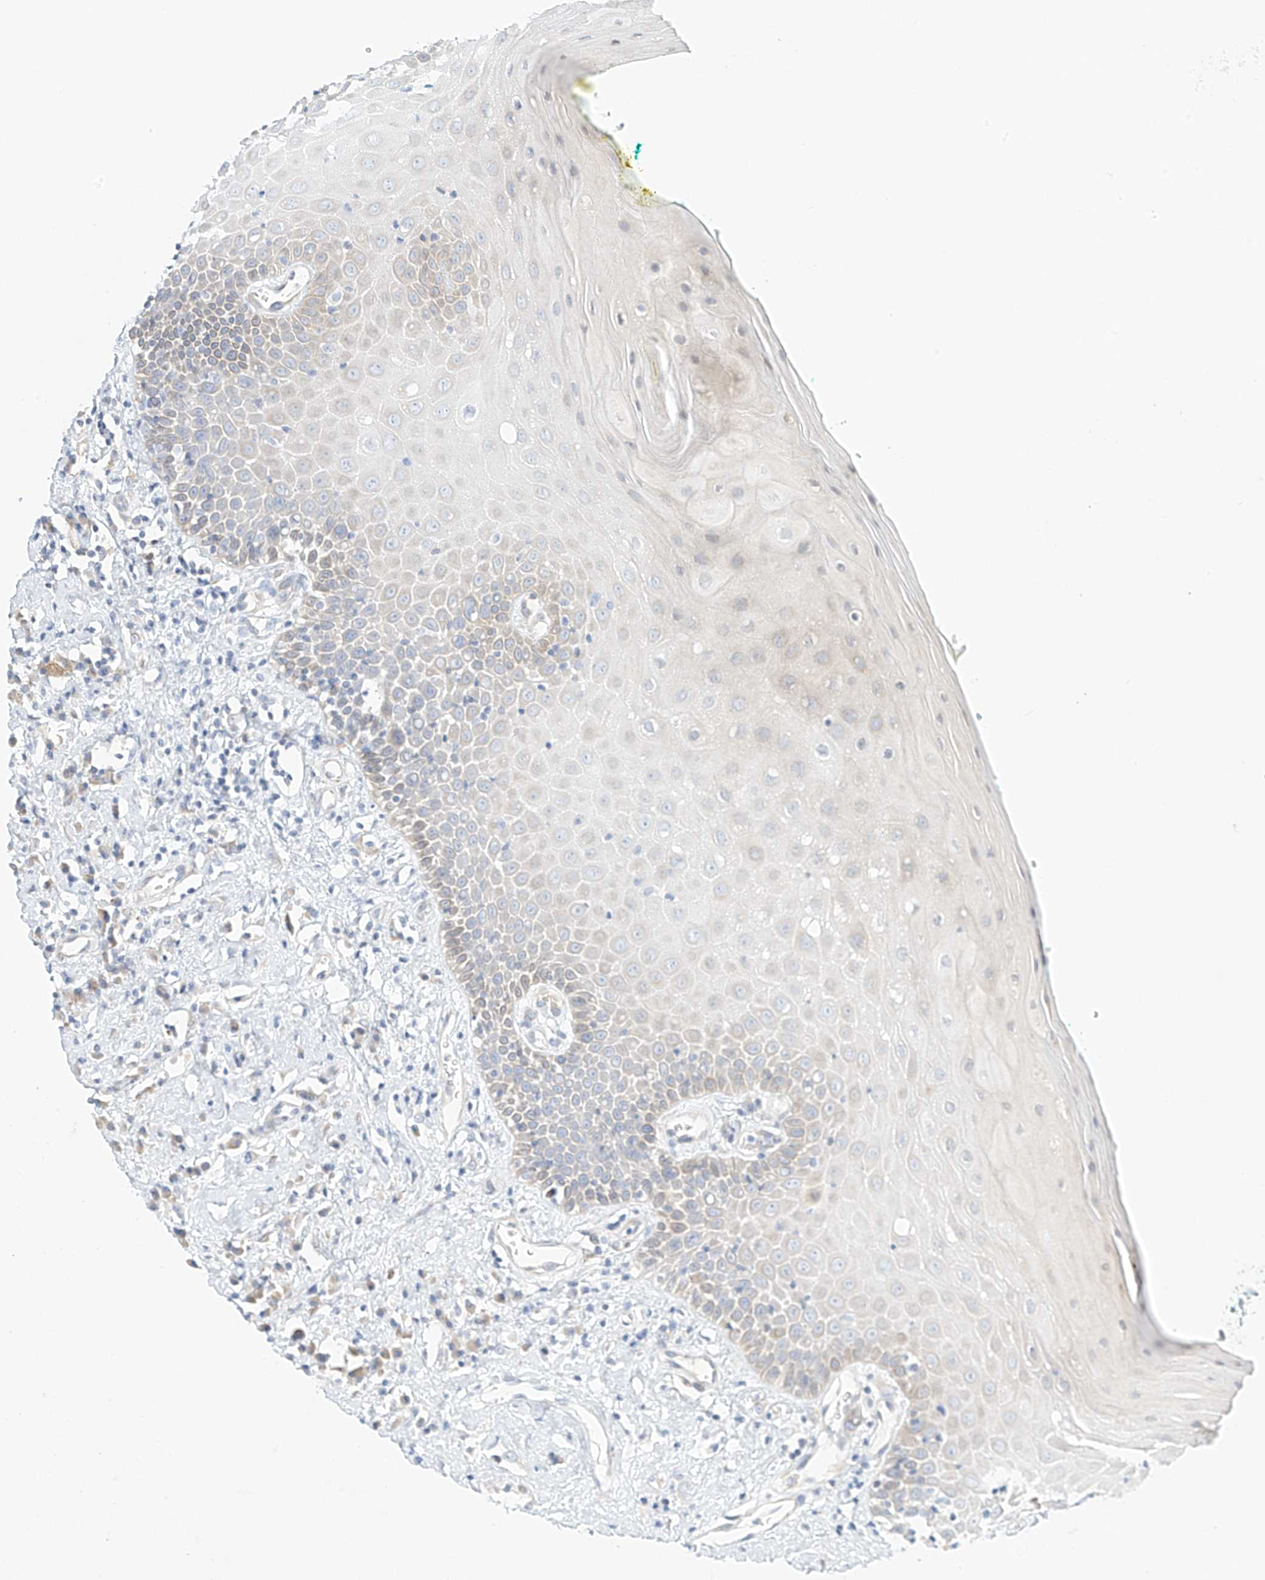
{"staining": {"intensity": "moderate", "quantity": "<25%", "location": "cytoplasmic/membranous"}, "tissue": "oral mucosa", "cell_type": "Squamous epithelial cells", "image_type": "normal", "snomed": [{"axis": "morphology", "description": "Normal tissue, NOS"}, {"axis": "morphology", "description": "Squamous cell carcinoma, NOS"}, {"axis": "topography", "description": "Oral tissue"}, {"axis": "topography", "description": "Head-Neck"}], "caption": "Moderate cytoplasmic/membranous protein staining is appreciated in about <25% of squamous epithelial cells in oral mucosa.", "gene": "PCYOX1", "patient": {"sex": "female", "age": 70}}